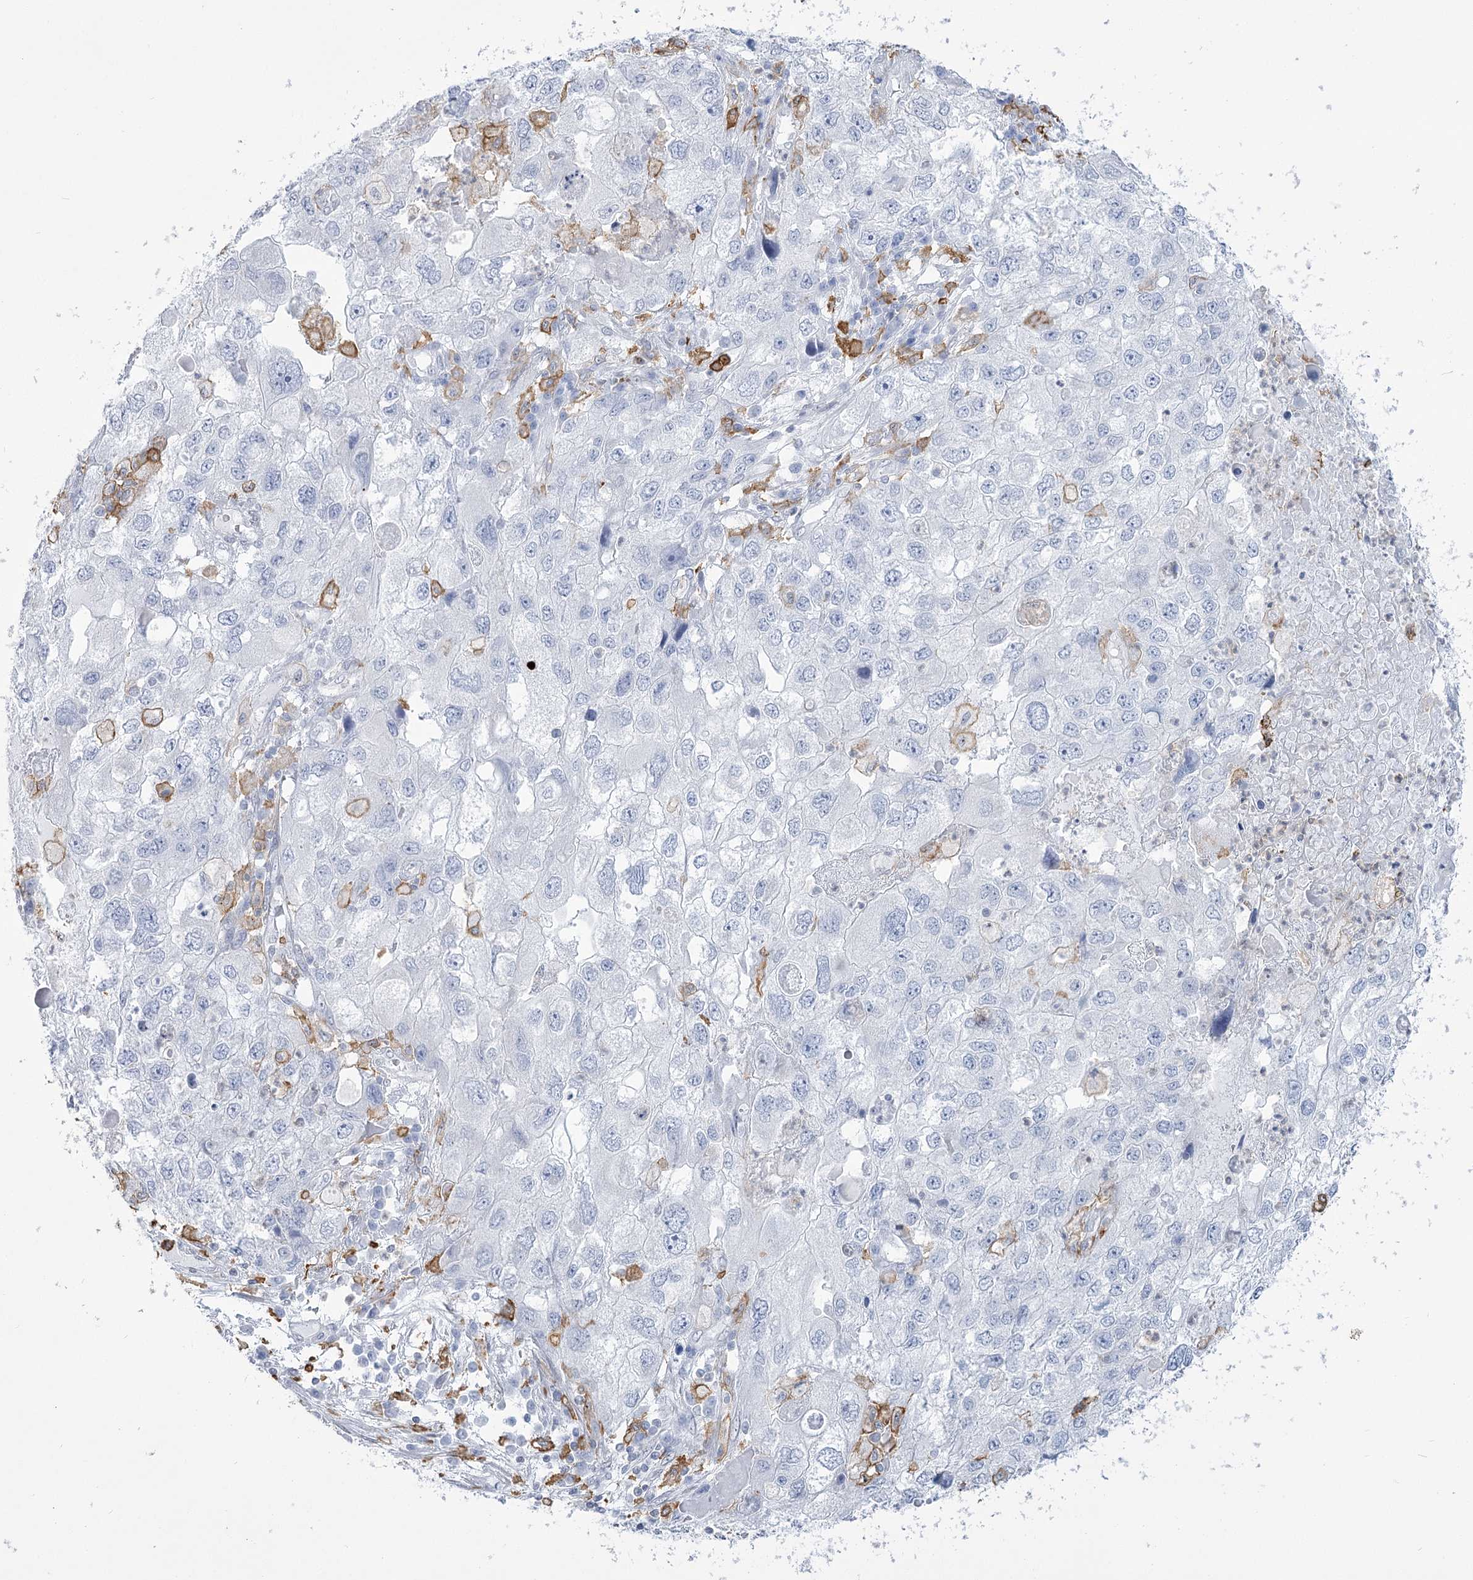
{"staining": {"intensity": "negative", "quantity": "none", "location": "none"}, "tissue": "endometrial cancer", "cell_type": "Tumor cells", "image_type": "cancer", "snomed": [{"axis": "morphology", "description": "Adenocarcinoma, NOS"}, {"axis": "topography", "description": "Endometrium"}], "caption": "A micrograph of endometrial cancer (adenocarcinoma) stained for a protein exhibits no brown staining in tumor cells.", "gene": "C11orf1", "patient": {"sex": "female", "age": 49}}